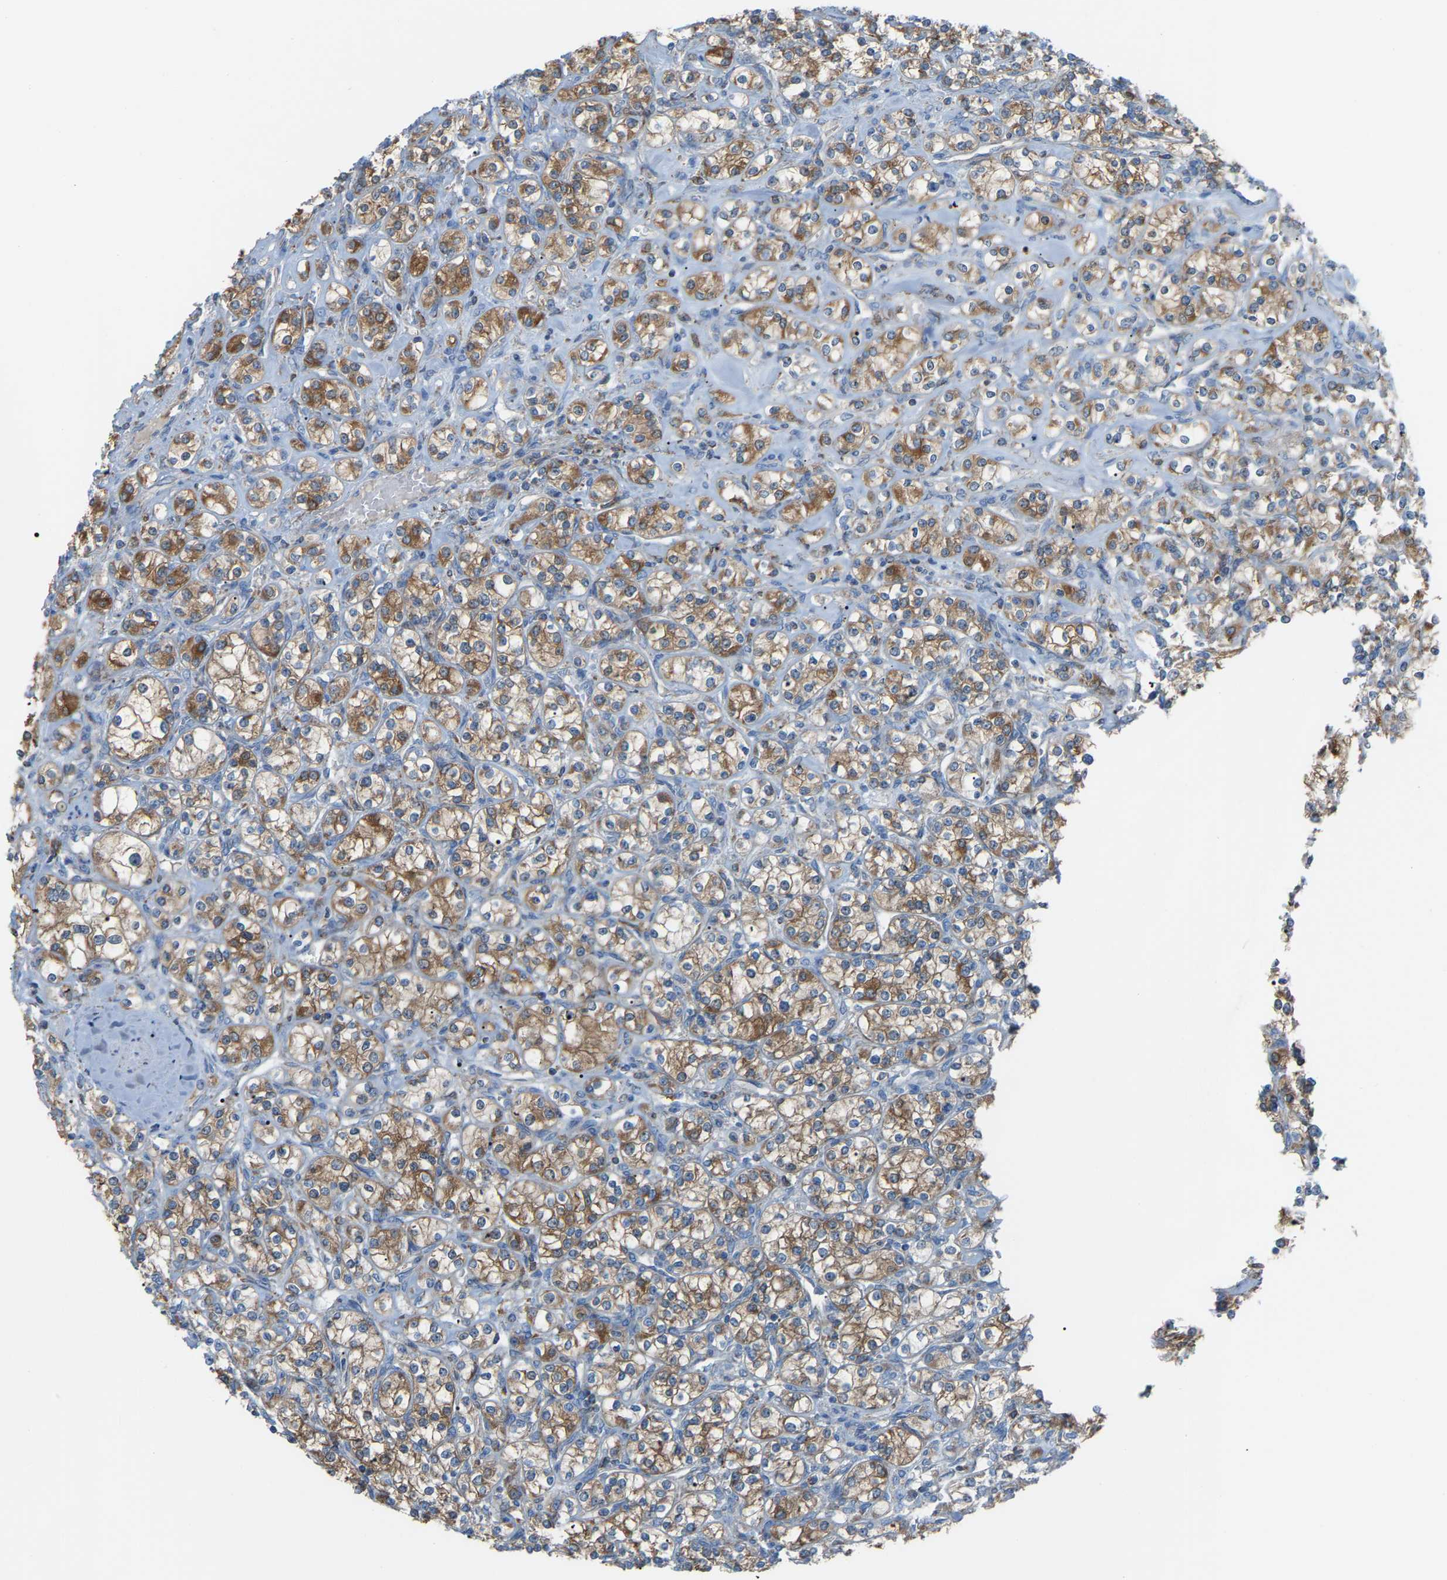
{"staining": {"intensity": "moderate", "quantity": ">75%", "location": "cytoplasmic/membranous"}, "tissue": "renal cancer", "cell_type": "Tumor cells", "image_type": "cancer", "snomed": [{"axis": "morphology", "description": "Adenocarcinoma, NOS"}, {"axis": "topography", "description": "Kidney"}], "caption": "Renal cancer stained for a protein (brown) shows moderate cytoplasmic/membranous positive expression in about >75% of tumor cells.", "gene": "CROT", "patient": {"sex": "male", "age": 77}}